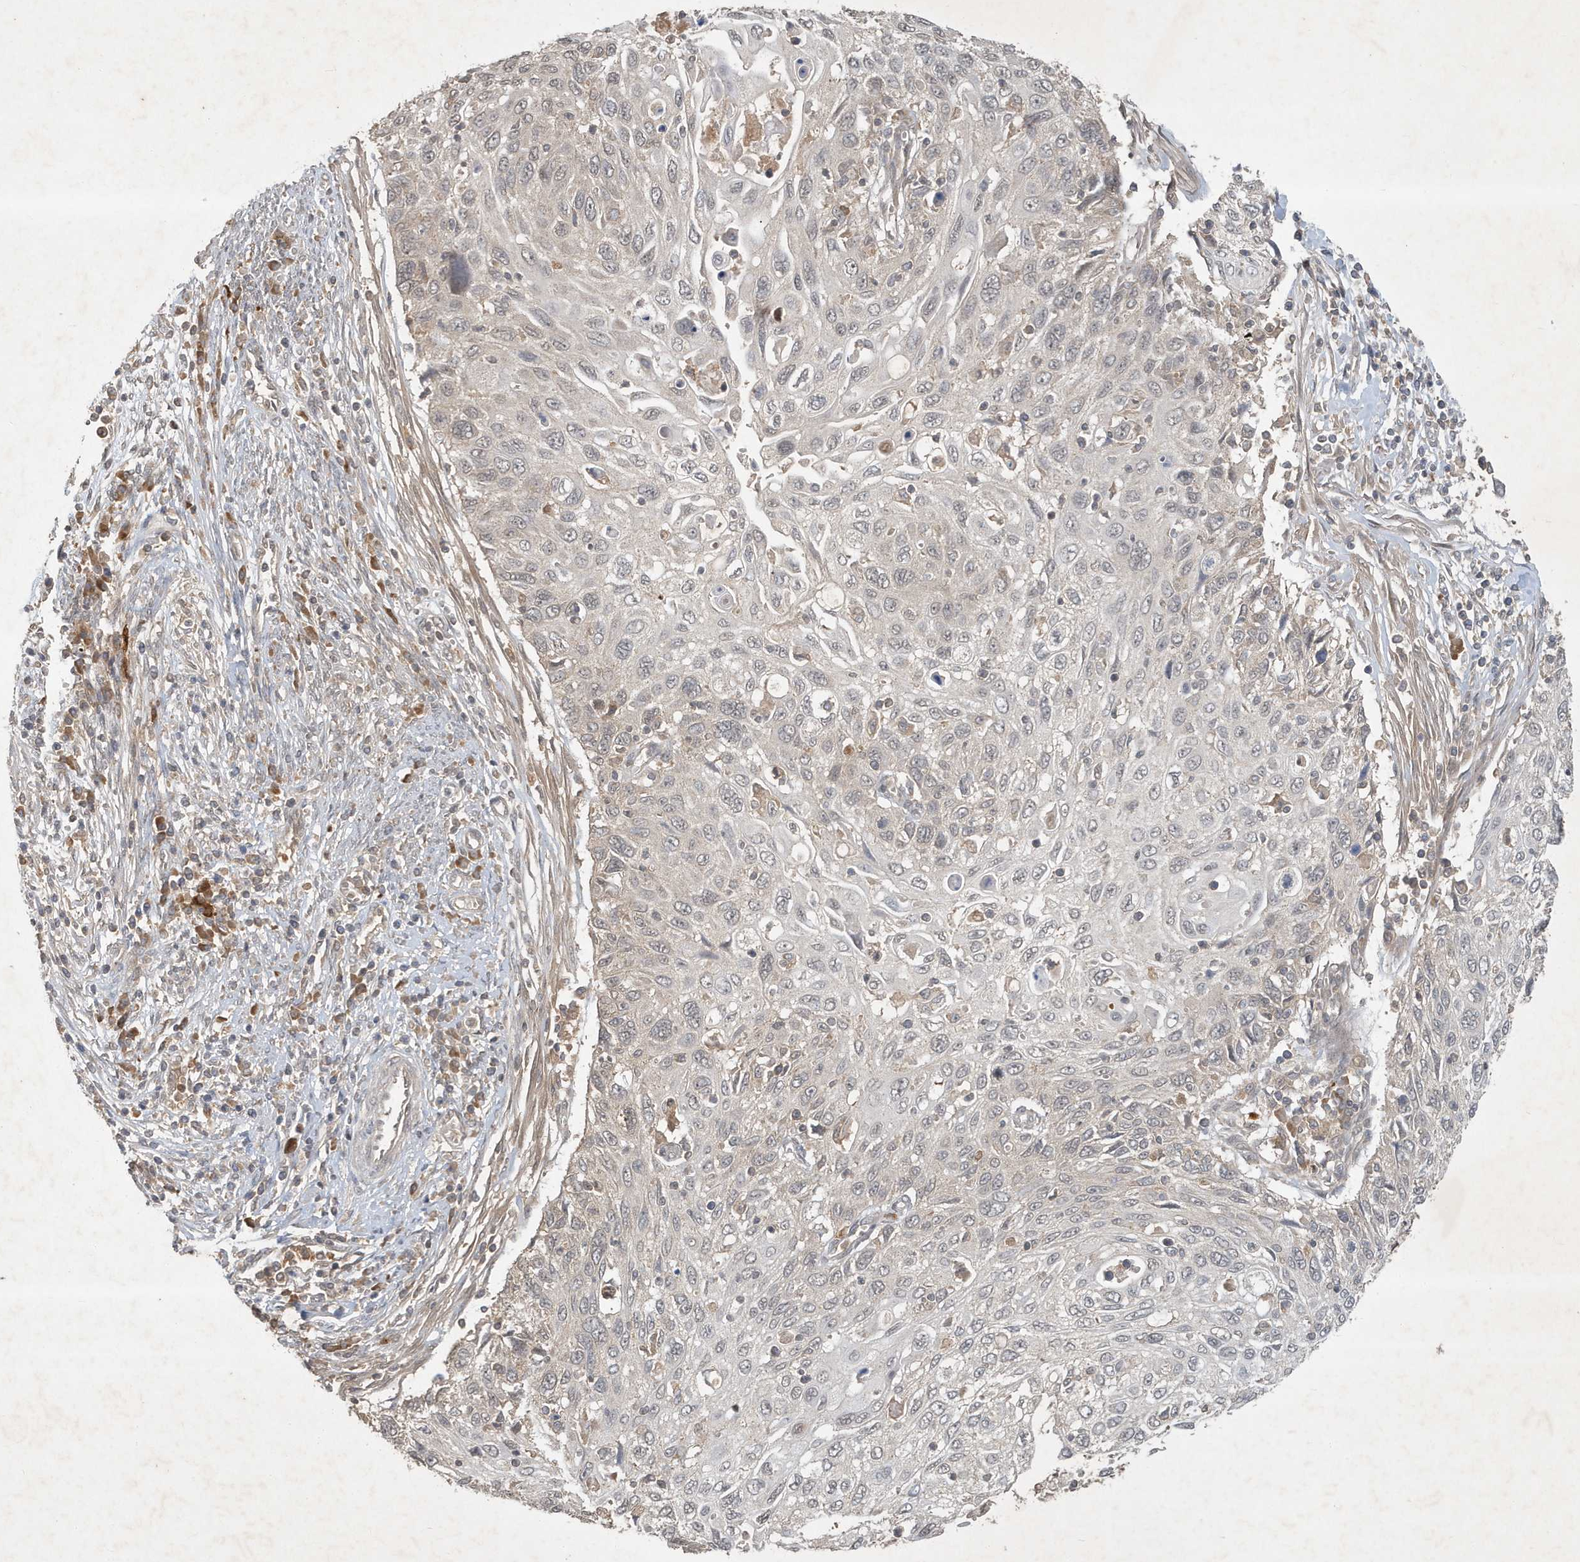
{"staining": {"intensity": "negative", "quantity": "none", "location": "none"}, "tissue": "cervical cancer", "cell_type": "Tumor cells", "image_type": "cancer", "snomed": [{"axis": "morphology", "description": "Squamous cell carcinoma, NOS"}, {"axis": "topography", "description": "Cervix"}], "caption": "The image exhibits no significant staining in tumor cells of cervical cancer (squamous cell carcinoma).", "gene": "ABCB9", "patient": {"sex": "female", "age": 70}}